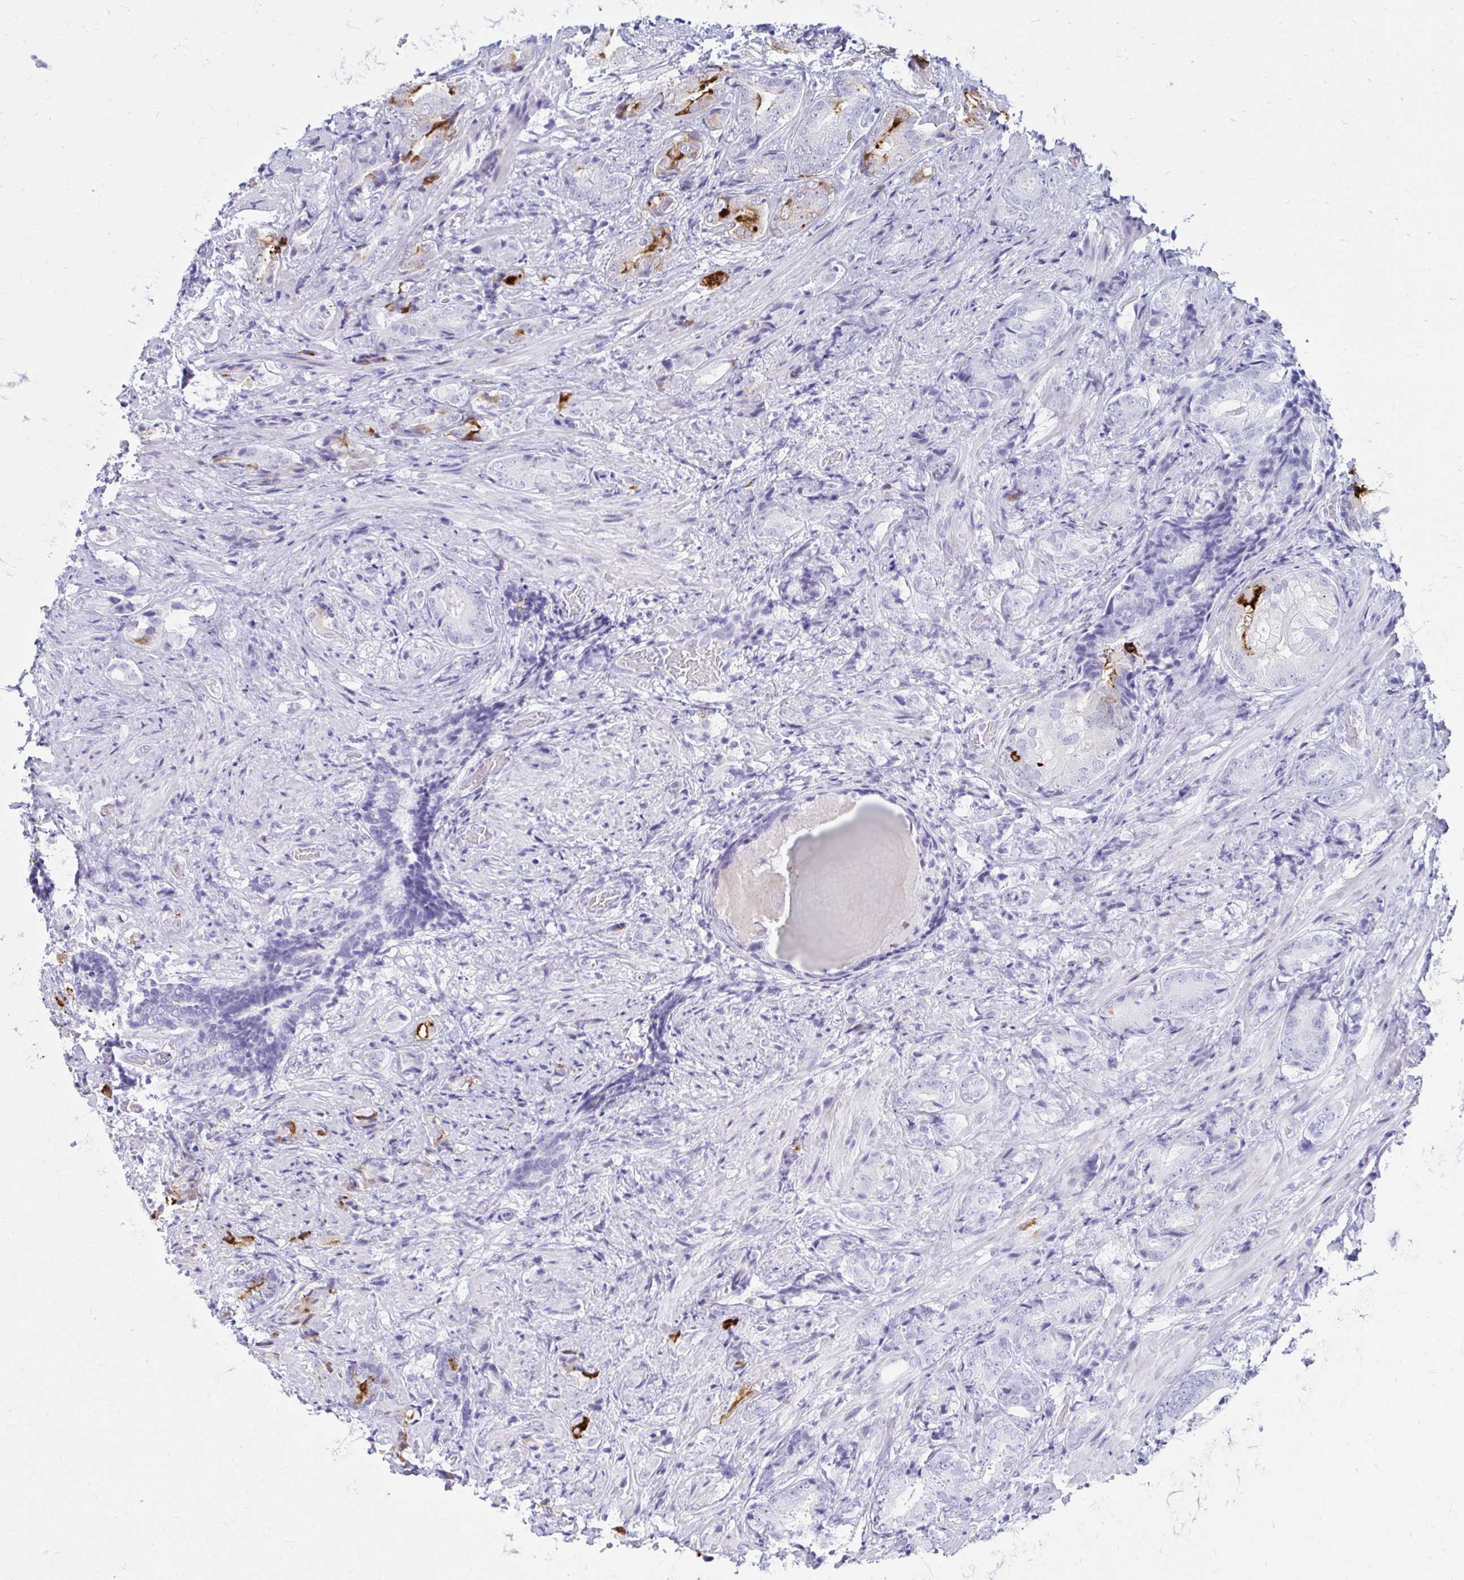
{"staining": {"intensity": "moderate", "quantity": "<25%", "location": "cytoplasmic/membranous"}, "tissue": "prostate cancer", "cell_type": "Tumor cells", "image_type": "cancer", "snomed": [{"axis": "morphology", "description": "Adenocarcinoma, High grade"}, {"axis": "topography", "description": "Prostate"}], "caption": "IHC of adenocarcinoma (high-grade) (prostate) exhibits low levels of moderate cytoplasmic/membranous staining in about <25% of tumor cells. (DAB (3,3'-diaminobenzidine) = brown stain, brightfield microscopy at high magnification).", "gene": "OR10R2", "patient": {"sex": "male", "age": 62}}